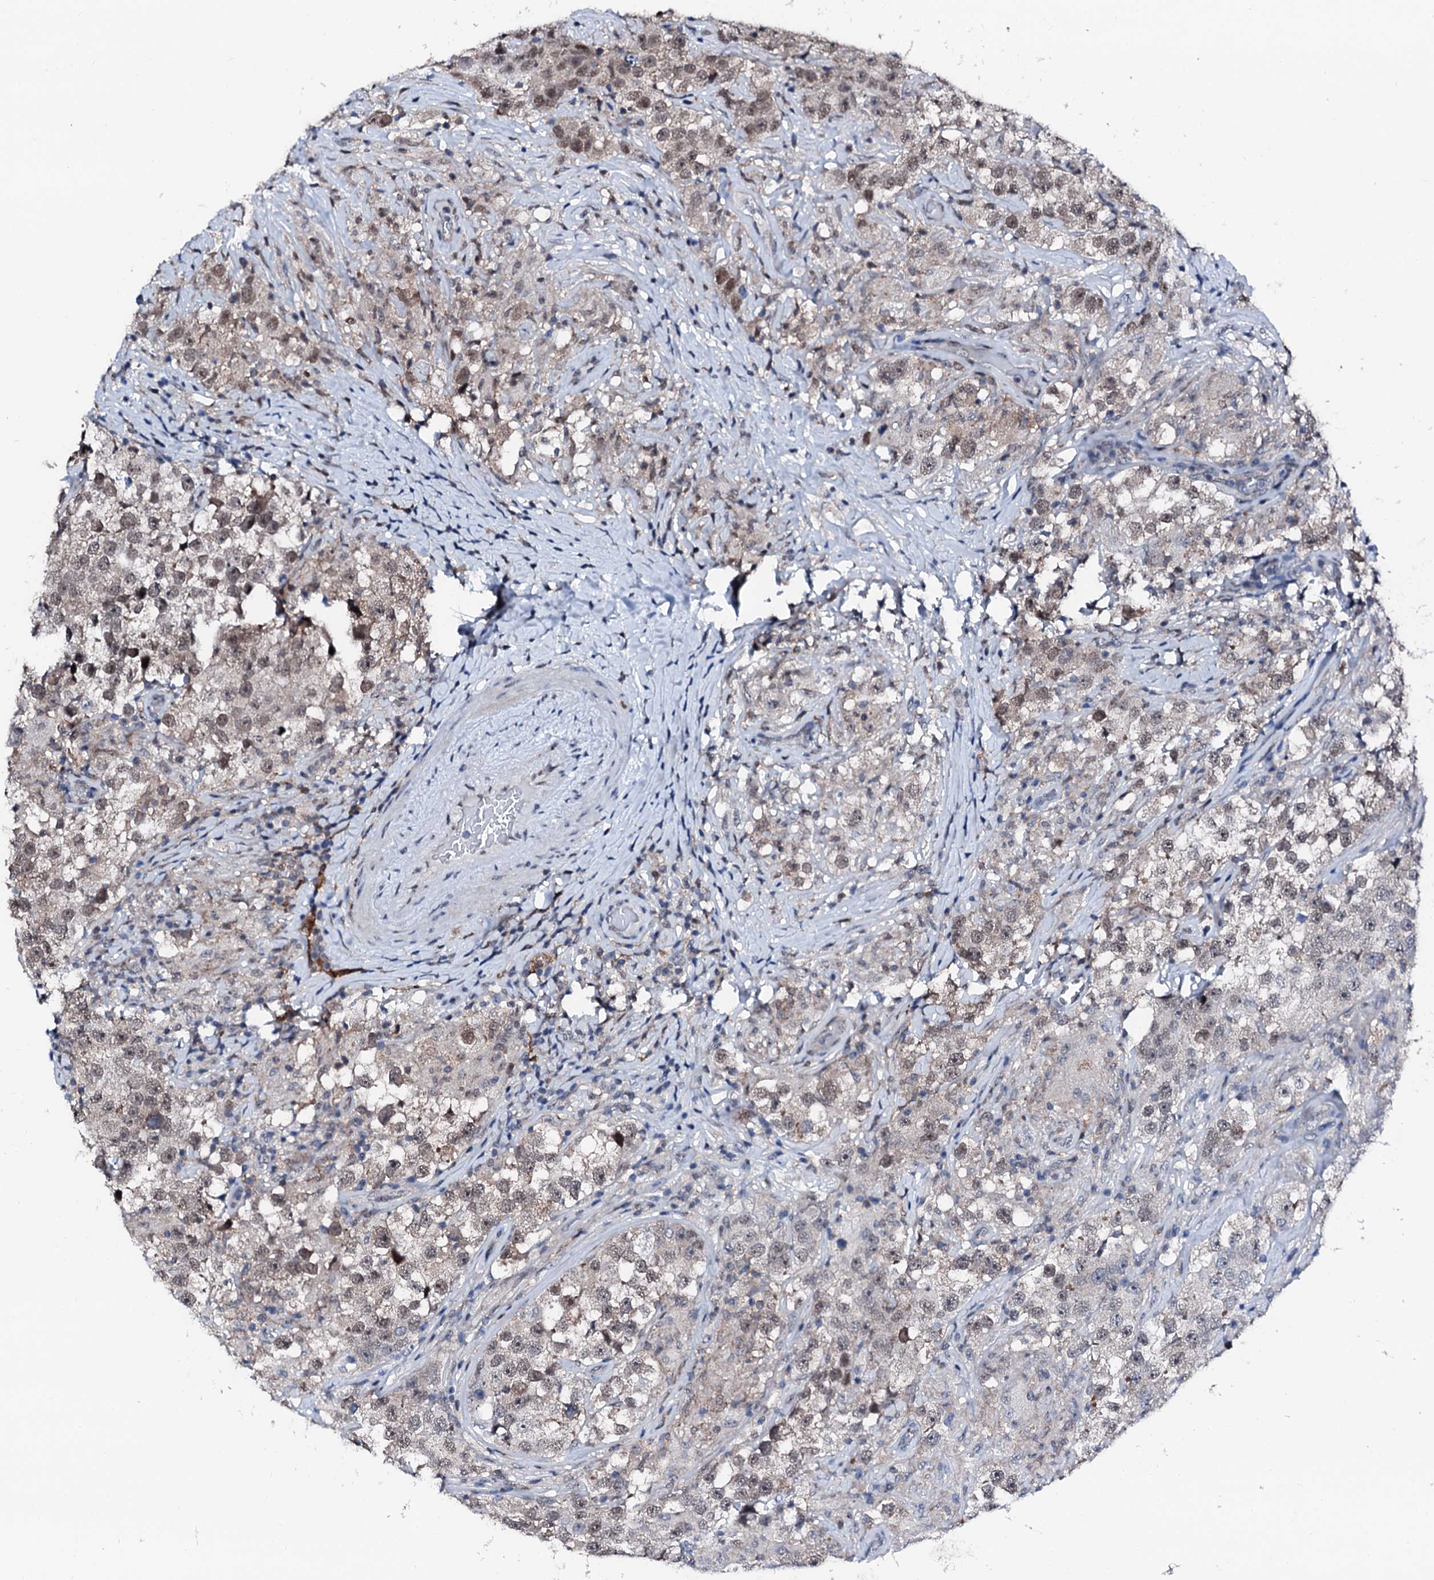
{"staining": {"intensity": "moderate", "quantity": ">75%", "location": "nuclear"}, "tissue": "testis cancer", "cell_type": "Tumor cells", "image_type": "cancer", "snomed": [{"axis": "morphology", "description": "Seminoma, NOS"}, {"axis": "topography", "description": "Testis"}], "caption": "A medium amount of moderate nuclear positivity is present in about >75% of tumor cells in testis seminoma tissue. The staining was performed using DAB (3,3'-diaminobenzidine) to visualize the protein expression in brown, while the nuclei were stained in blue with hematoxylin (Magnification: 20x).", "gene": "TRAFD1", "patient": {"sex": "male", "age": 46}}